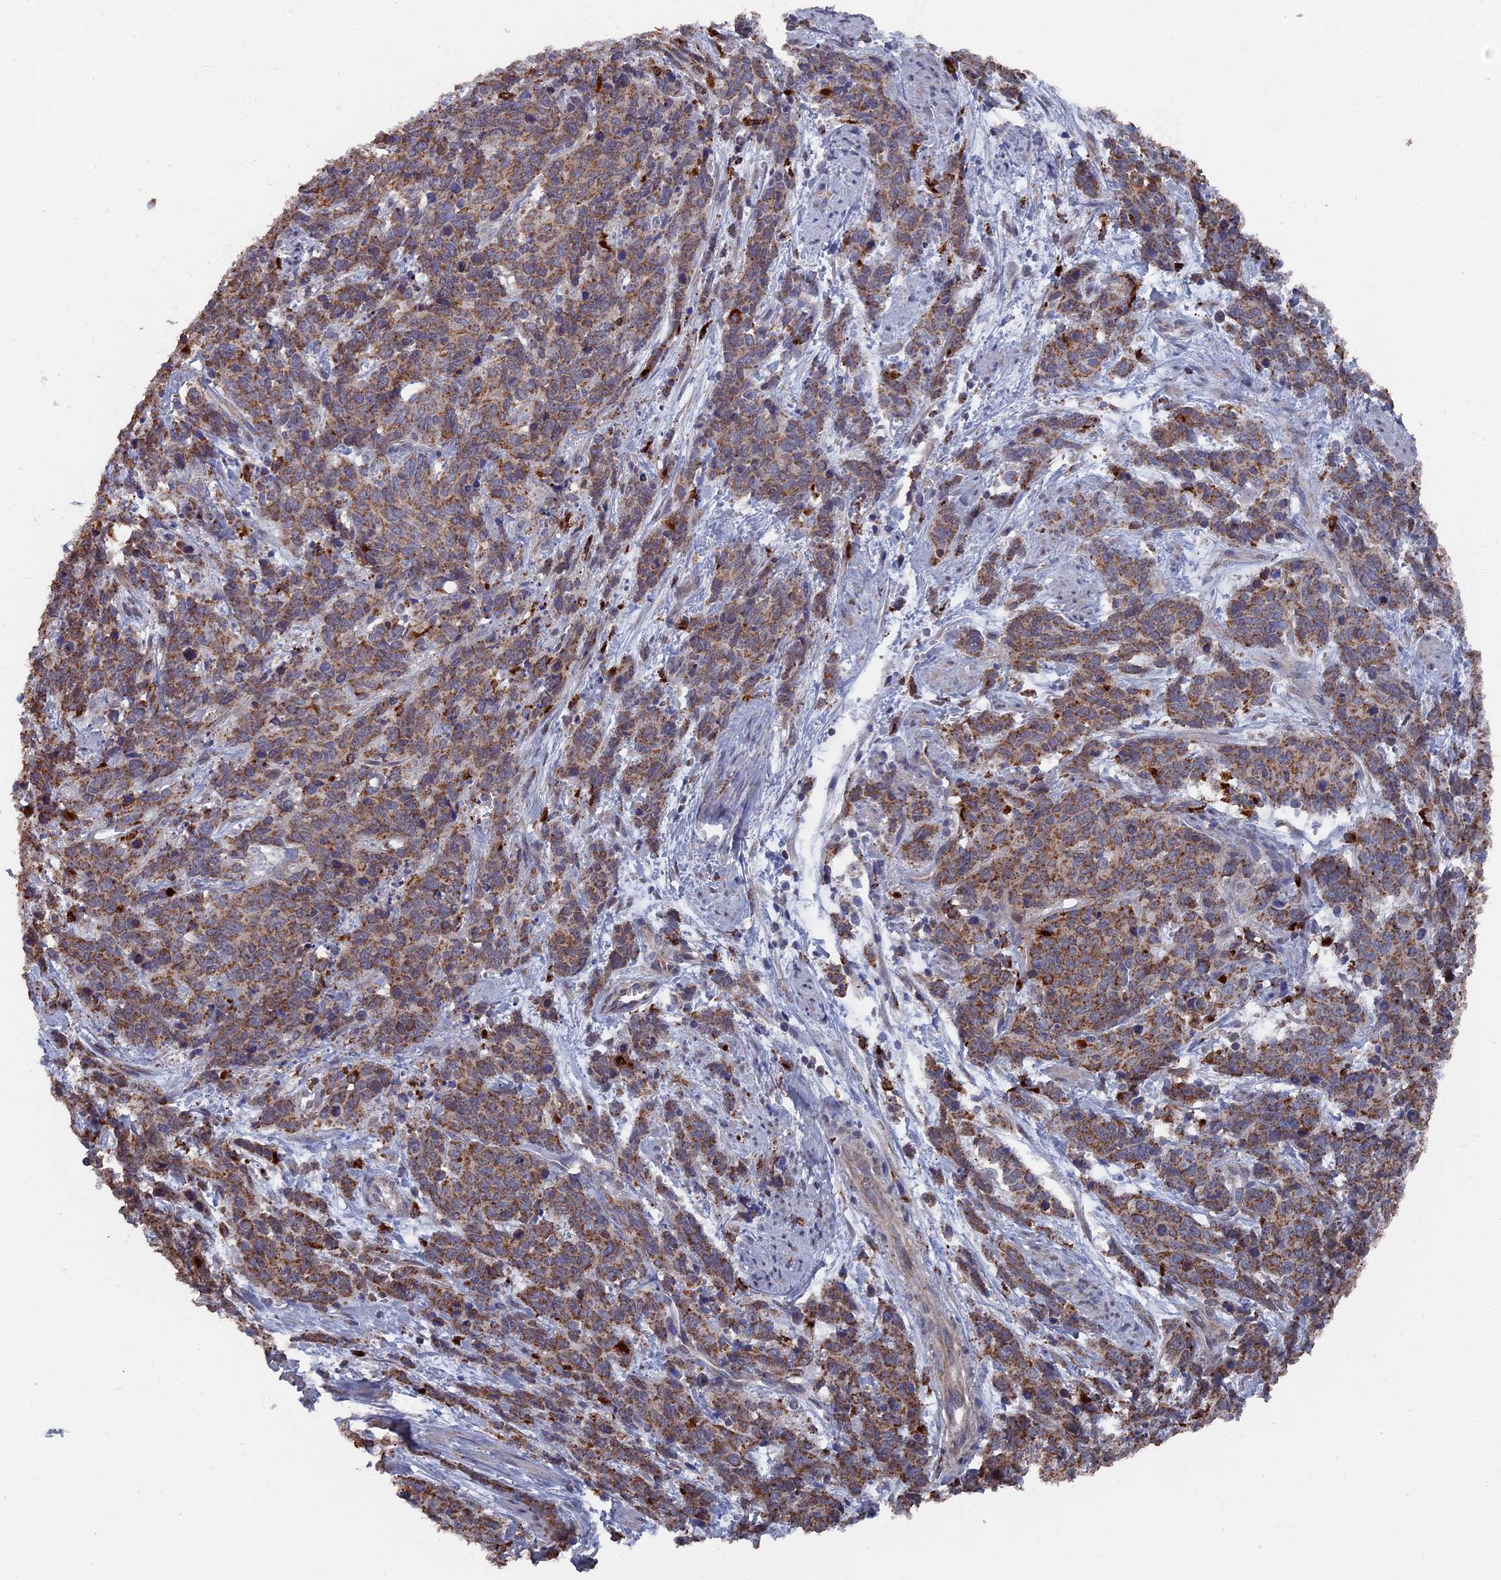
{"staining": {"intensity": "moderate", "quantity": ">75%", "location": "cytoplasmic/membranous"}, "tissue": "cervical cancer", "cell_type": "Tumor cells", "image_type": "cancer", "snomed": [{"axis": "morphology", "description": "Squamous cell carcinoma, NOS"}, {"axis": "topography", "description": "Cervix"}], "caption": "A high-resolution image shows immunohistochemistry (IHC) staining of cervical squamous cell carcinoma, which reveals moderate cytoplasmic/membranous staining in approximately >75% of tumor cells. (Stains: DAB in brown, nuclei in blue, Microscopy: brightfield microscopy at high magnification).", "gene": "SMG9", "patient": {"sex": "female", "age": 60}}